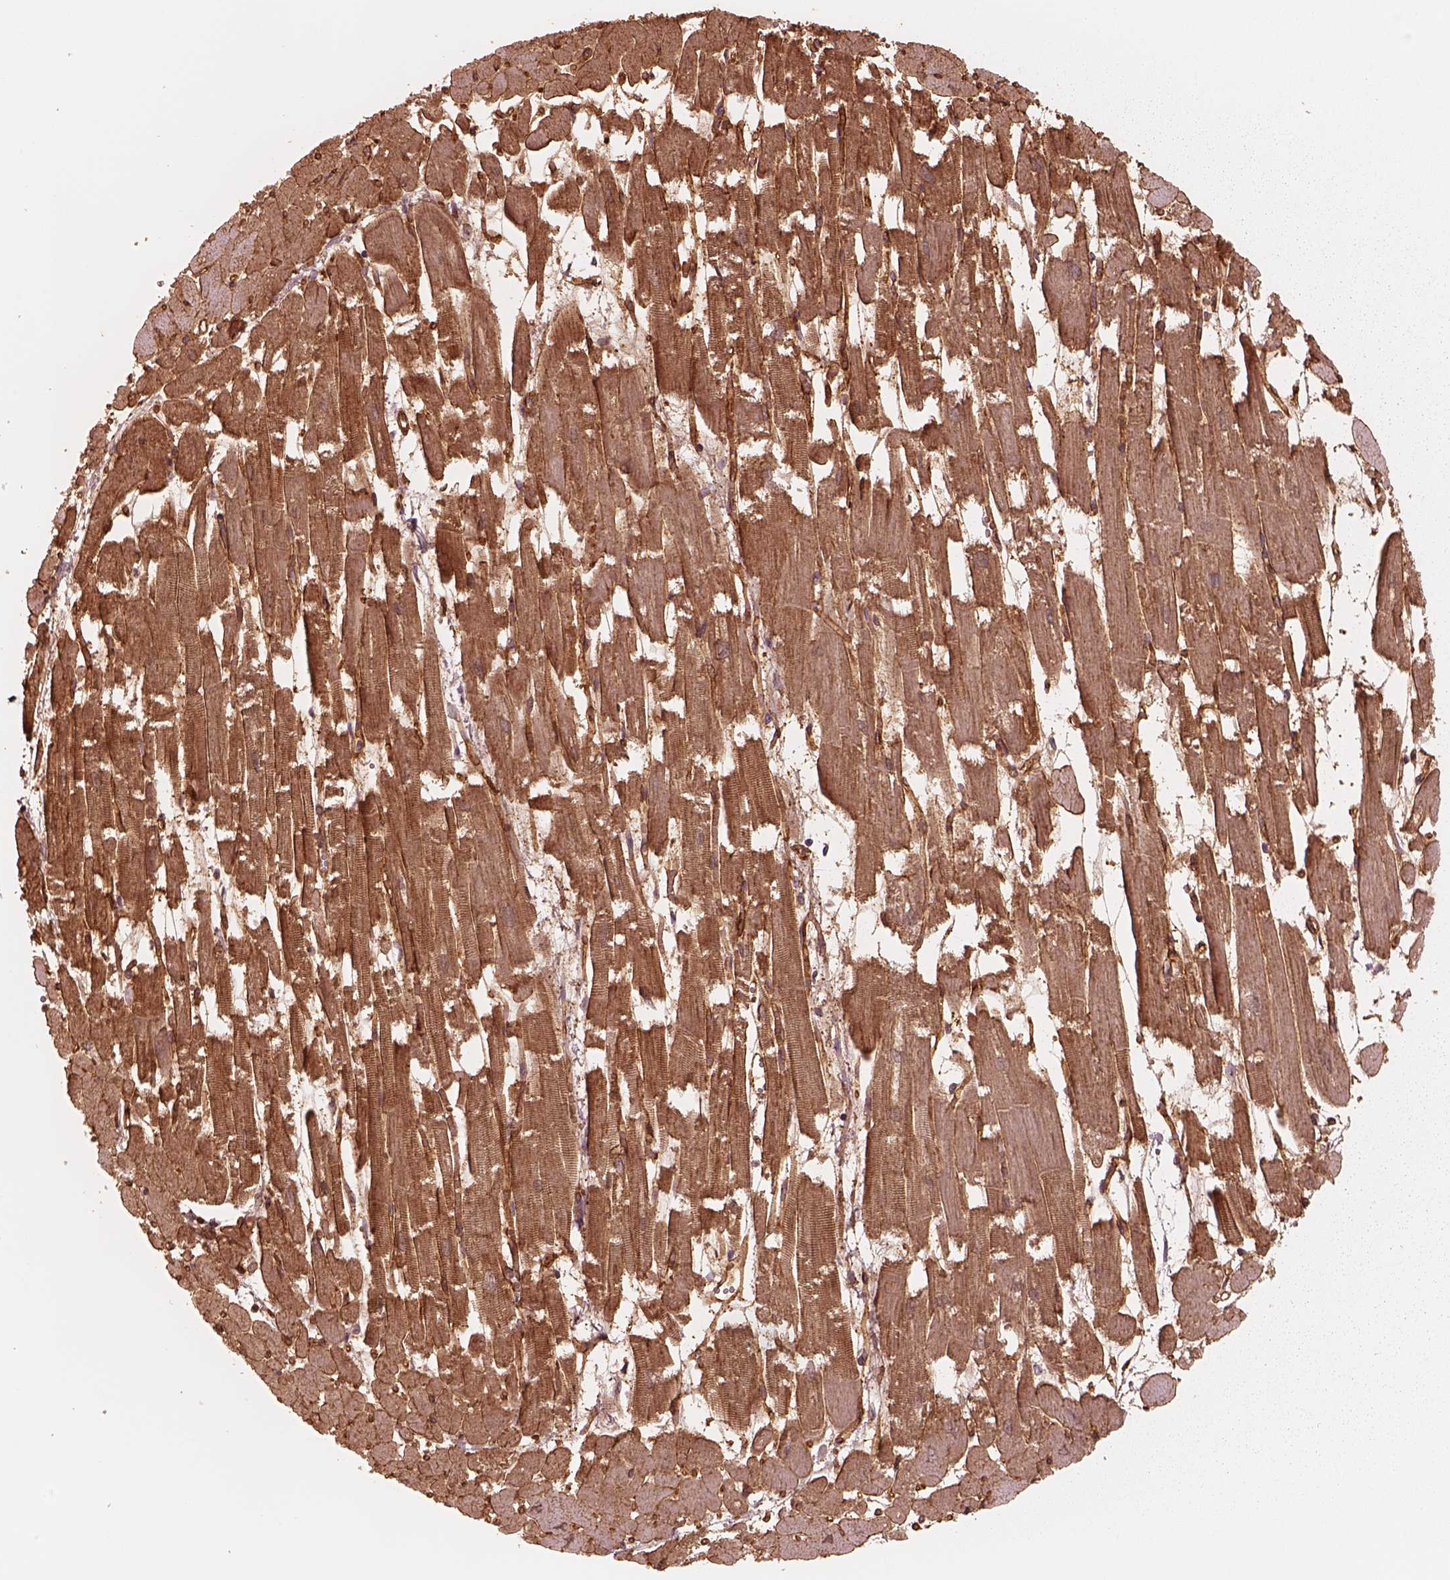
{"staining": {"intensity": "moderate", "quantity": ">75%", "location": "cytoplasmic/membranous"}, "tissue": "heart muscle", "cell_type": "Cardiomyocytes", "image_type": "normal", "snomed": [{"axis": "morphology", "description": "Normal tissue, NOS"}, {"axis": "topography", "description": "Heart"}], "caption": "The micrograph shows immunohistochemical staining of benign heart muscle. There is moderate cytoplasmic/membranous staining is appreciated in about >75% of cardiomyocytes.", "gene": "CRYM", "patient": {"sex": "female", "age": 52}}